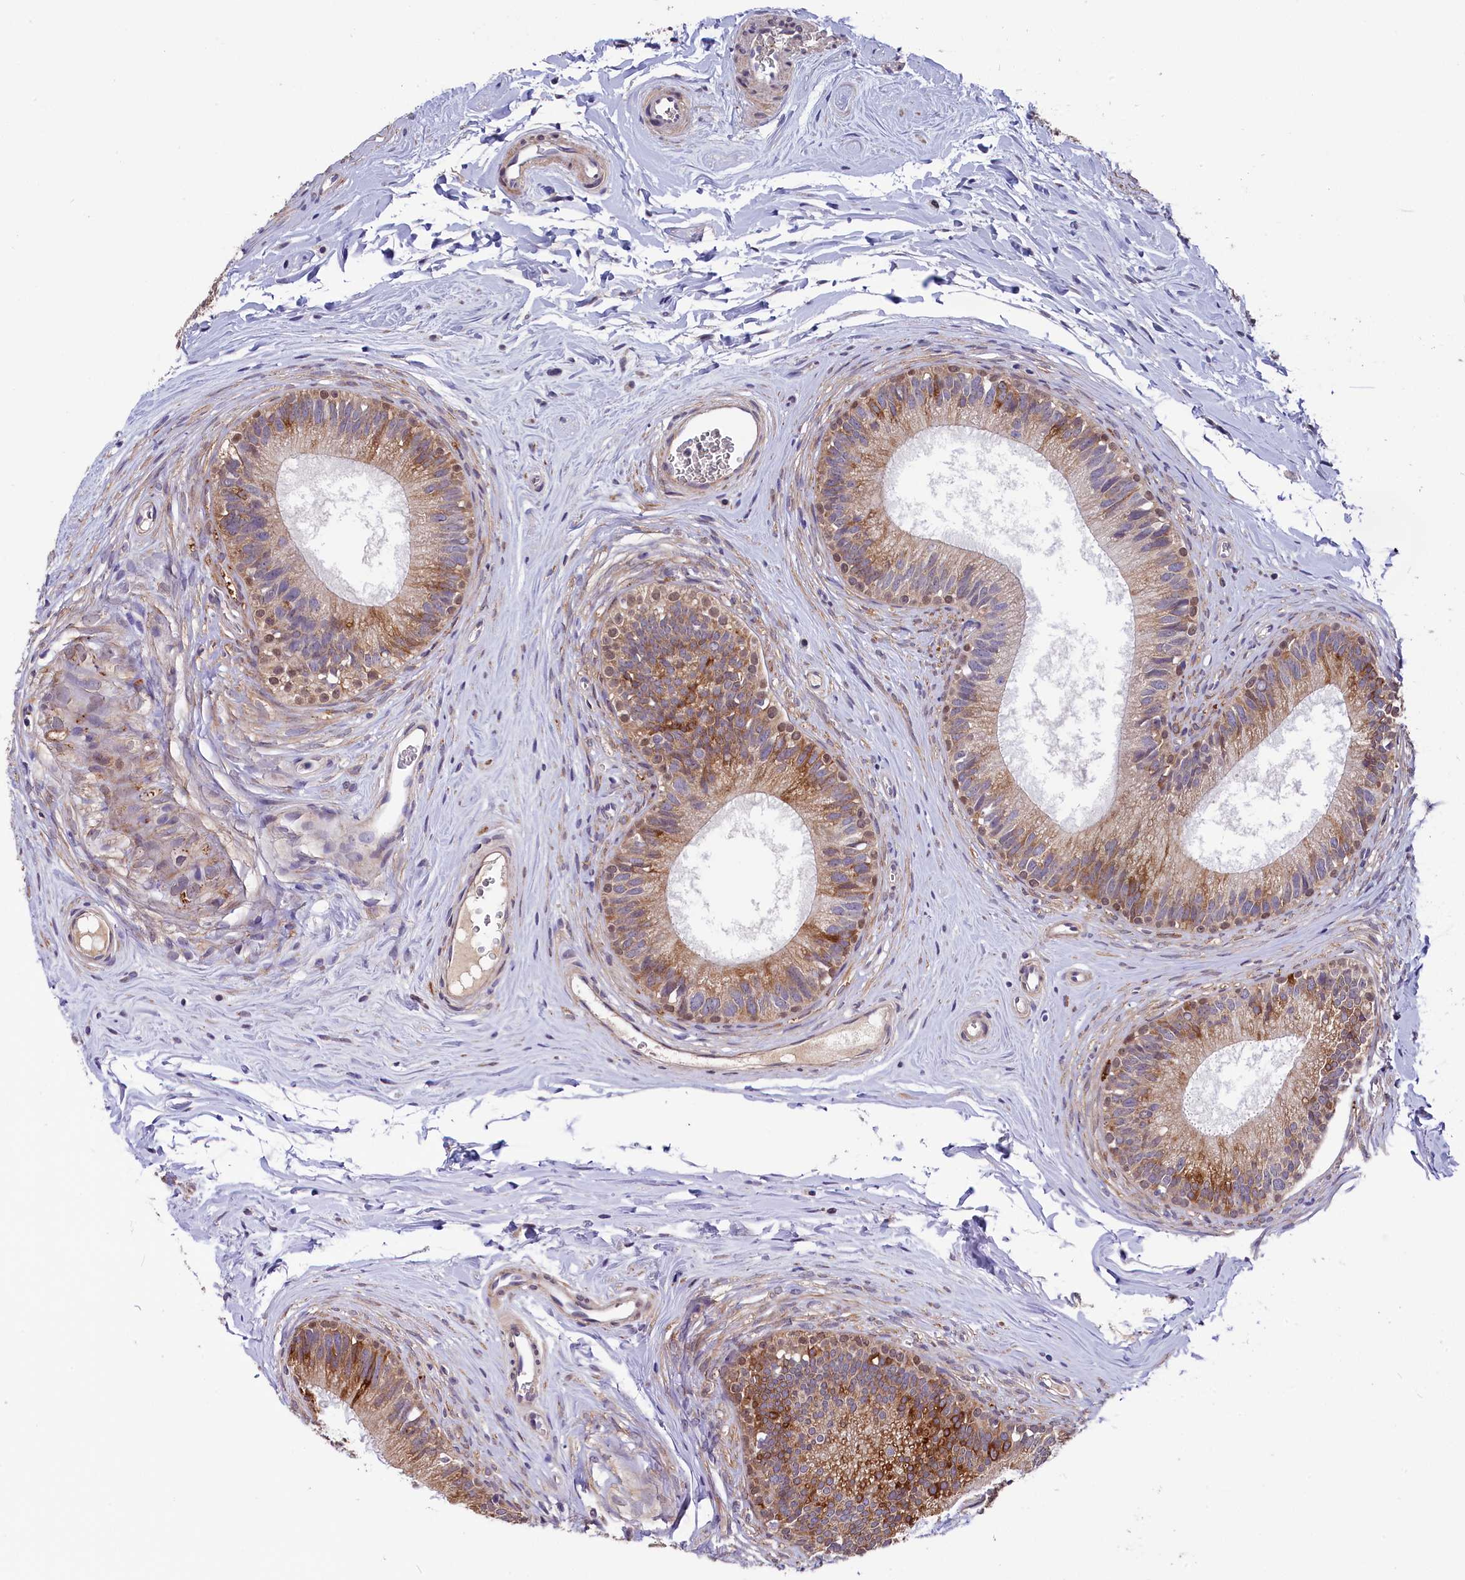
{"staining": {"intensity": "moderate", "quantity": ">75%", "location": "cytoplasmic/membranous"}, "tissue": "epididymis", "cell_type": "Glandular cells", "image_type": "normal", "snomed": [{"axis": "morphology", "description": "Normal tissue, NOS"}, {"axis": "topography", "description": "Epididymis"}], "caption": "The photomicrograph shows staining of benign epididymis, revealing moderate cytoplasmic/membranous protein staining (brown color) within glandular cells.", "gene": "SLC39A6", "patient": {"sex": "male", "age": 33}}